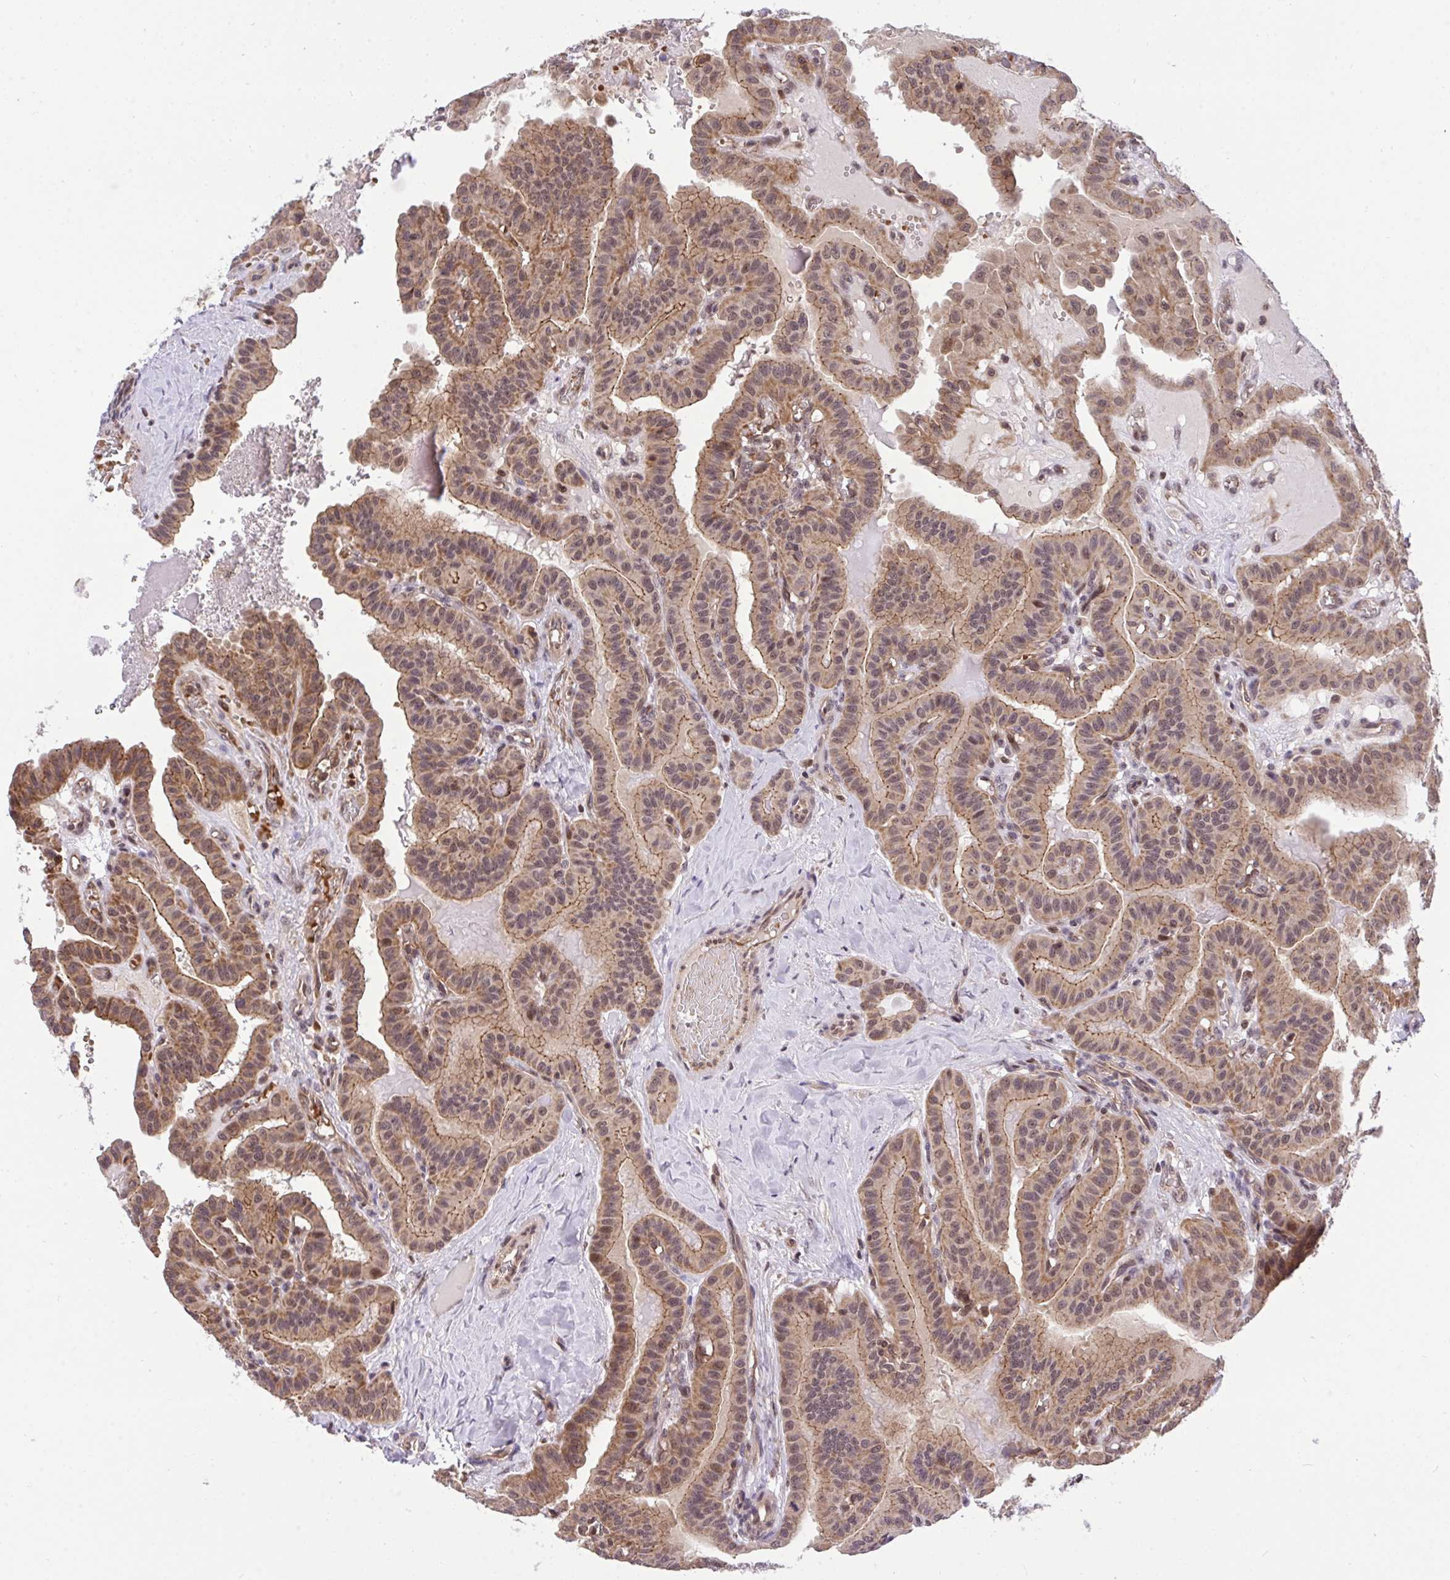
{"staining": {"intensity": "moderate", "quantity": ">75%", "location": "cytoplasmic/membranous,nuclear"}, "tissue": "thyroid cancer", "cell_type": "Tumor cells", "image_type": "cancer", "snomed": [{"axis": "morphology", "description": "Papillary adenocarcinoma, NOS"}, {"axis": "topography", "description": "Thyroid gland"}], "caption": "Protein expression analysis of human thyroid cancer reveals moderate cytoplasmic/membranous and nuclear positivity in about >75% of tumor cells.", "gene": "PPP1CA", "patient": {"sex": "male", "age": 87}}